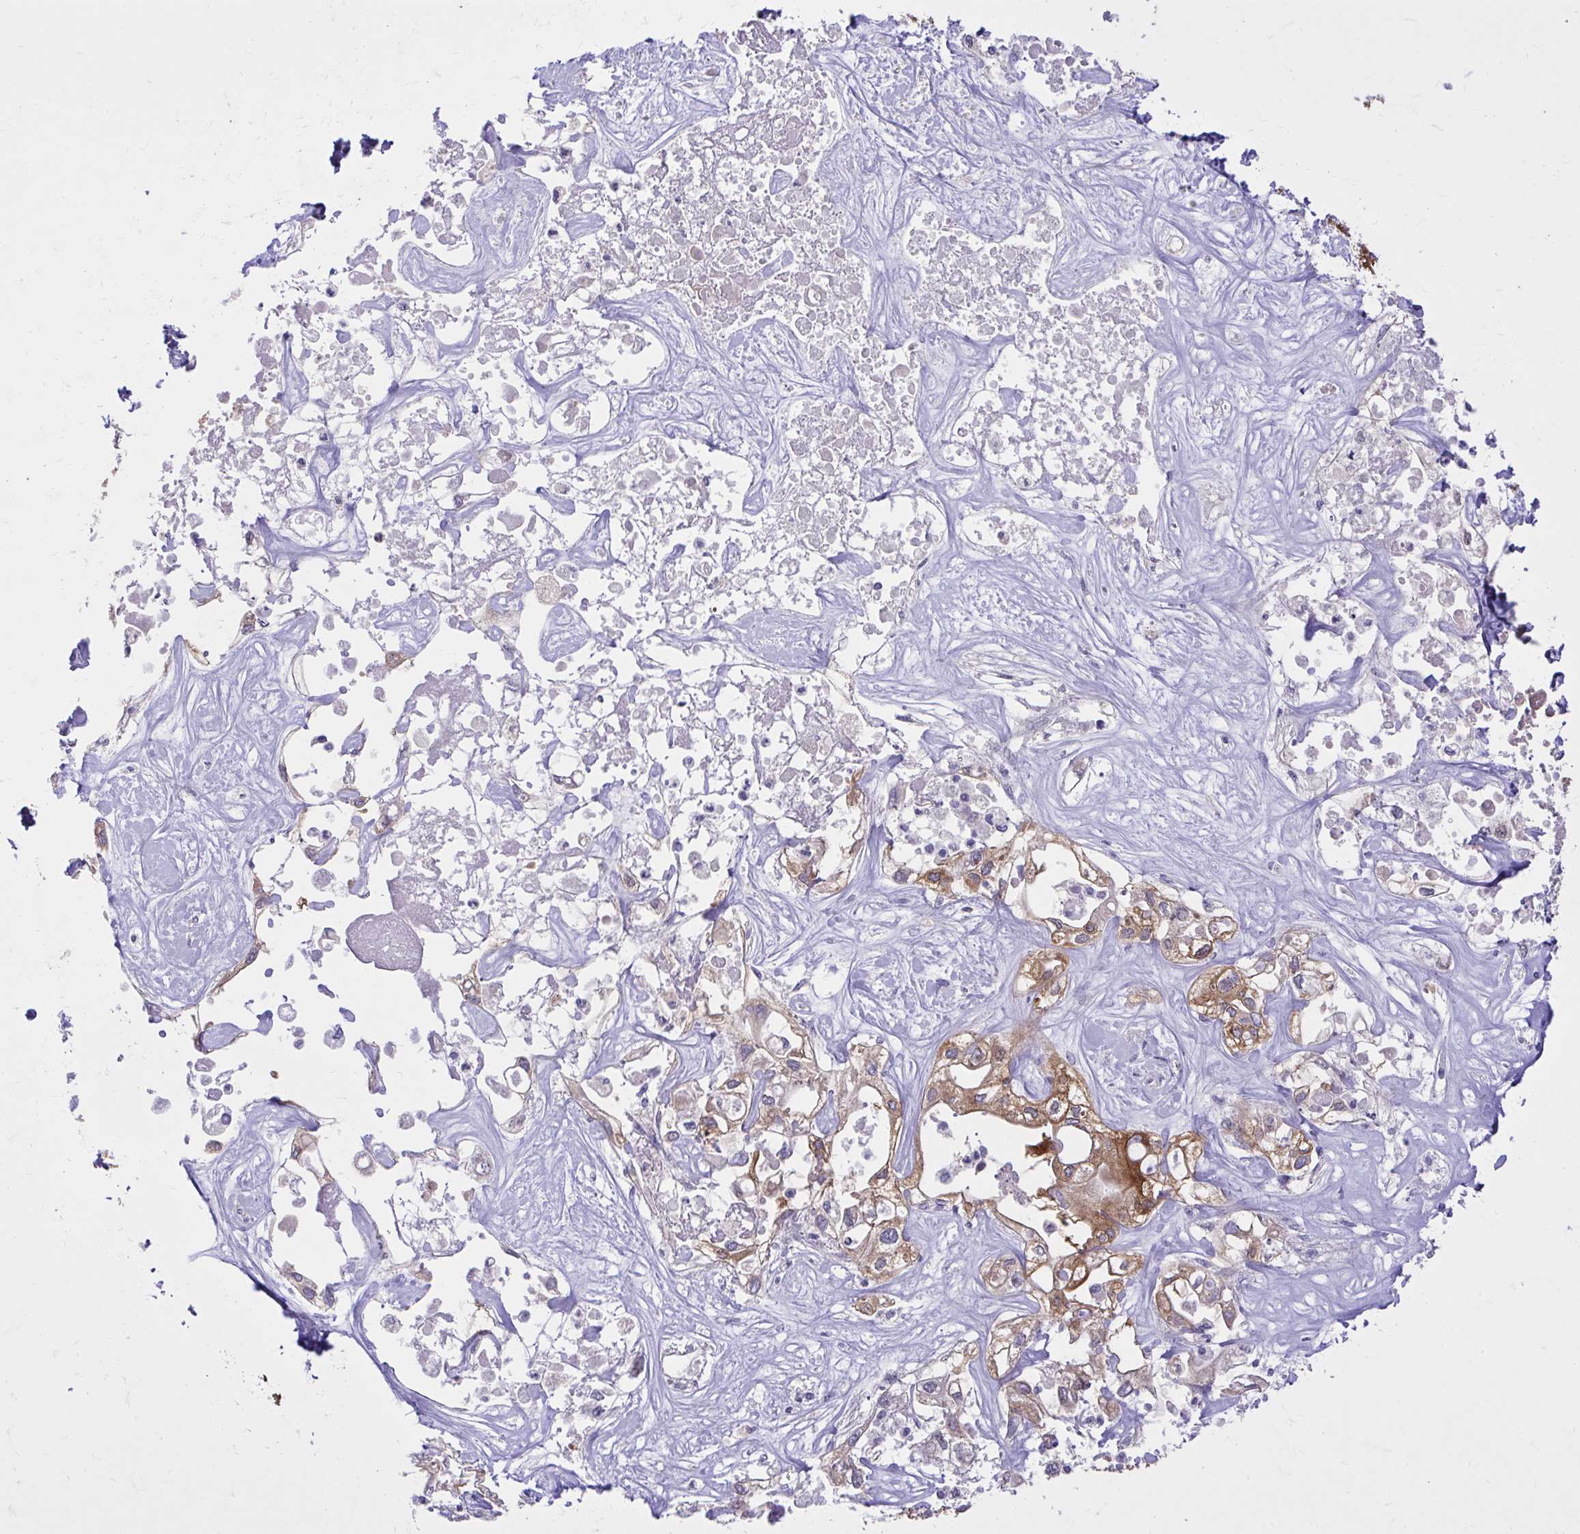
{"staining": {"intensity": "strong", "quantity": "25%-75%", "location": "cytoplasmic/membranous"}, "tissue": "liver cancer", "cell_type": "Tumor cells", "image_type": "cancer", "snomed": [{"axis": "morphology", "description": "Cholangiocarcinoma"}, {"axis": "topography", "description": "Liver"}], "caption": "Protein staining by IHC displays strong cytoplasmic/membranous staining in about 25%-75% of tumor cells in liver cancer.", "gene": "EPB41L1", "patient": {"sex": "female", "age": 64}}